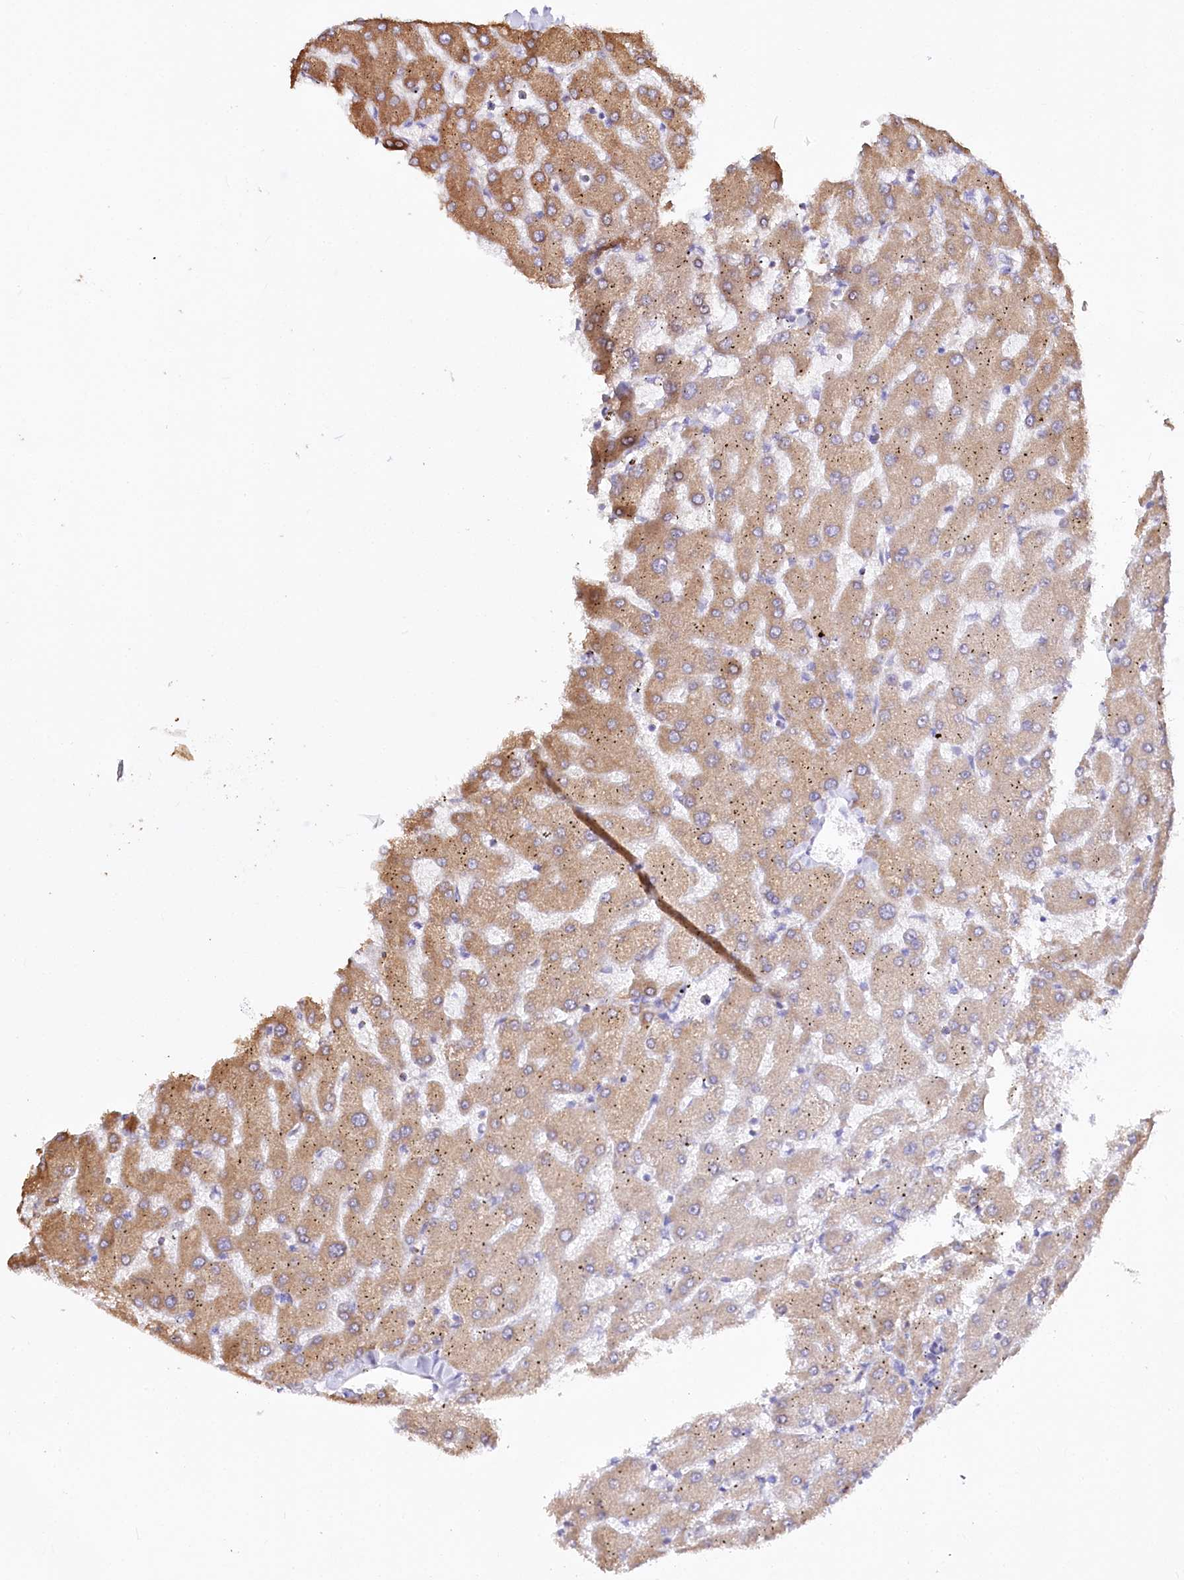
{"staining": {"intensity": "negative", "quantity": "none", "location": "none"}, "tissue": "liver", "cell_type": "Cholangiocytes", "image_type": "normal", "snomed": [{"axis": "morphology", "description": "Normal tissue, NOS"}, {"axis": "topography", "description": "Liver"}], "caption": "A high-resolution image shows IHC staining of normal liver, which reveals no significant staining in cholangiocytes.", "gene": "PTER", "patient": {"sex": "female", "age": 63}}